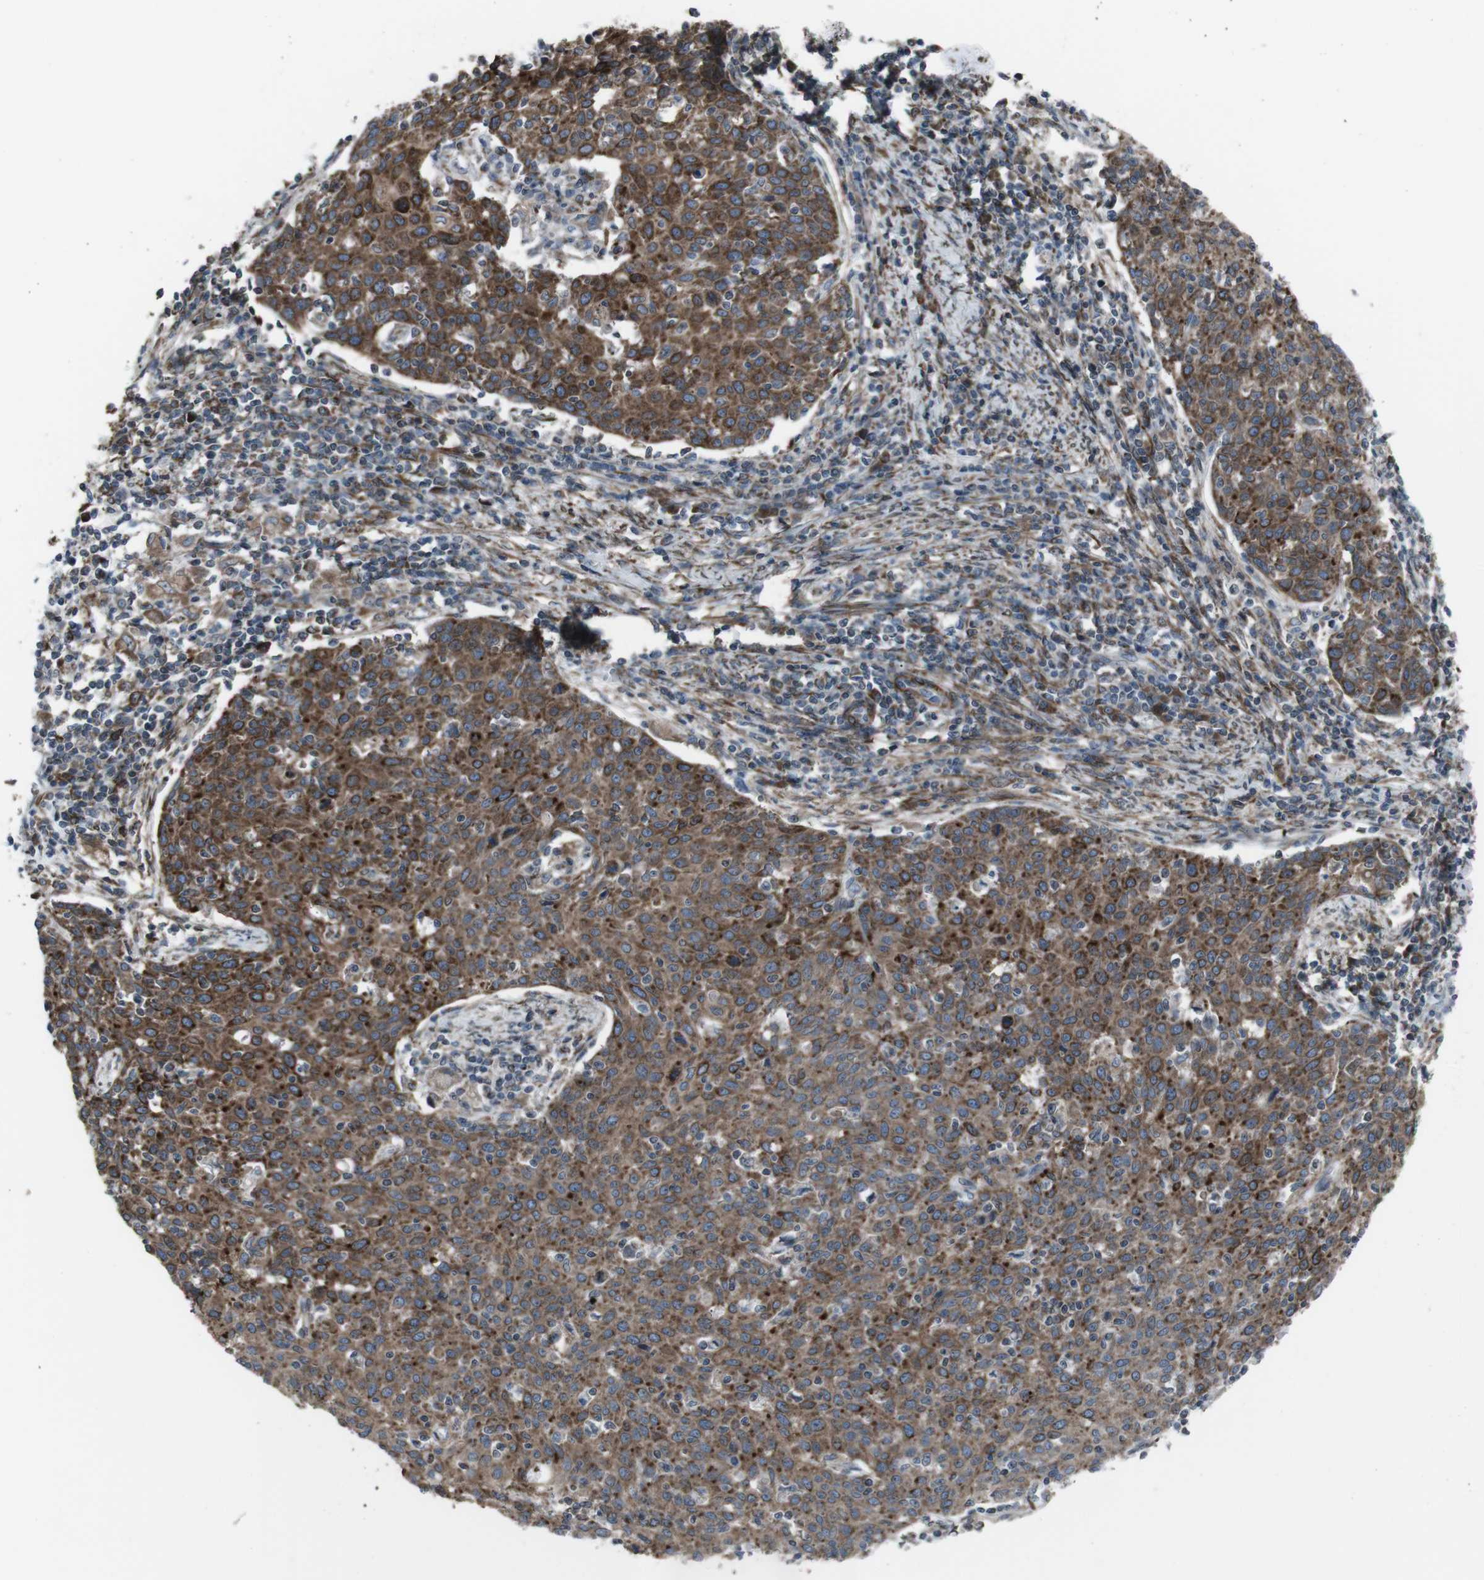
{"staining": {"intensity": "moderate", "quantity": ">75%", "location": "cytoplasmic/membranous"}, "tissue": "cervical cancer", "cell_type": "Tumor cells", "image_type": "cancer", "snomed": [{"axis": "morphology", "description": "Squamous cell carcinoma, NOS"}, {"axis": "topography", "description": "Cervix"}], "caption": "A micrograph of human cervical cancer (squamous cell carcinoma) stained for a protein exhibits moderate cytoplasmic/membranous brown staining in tumor cells.", "gene": "LNPK", "patient": {"sex": "female", "age": 38}}